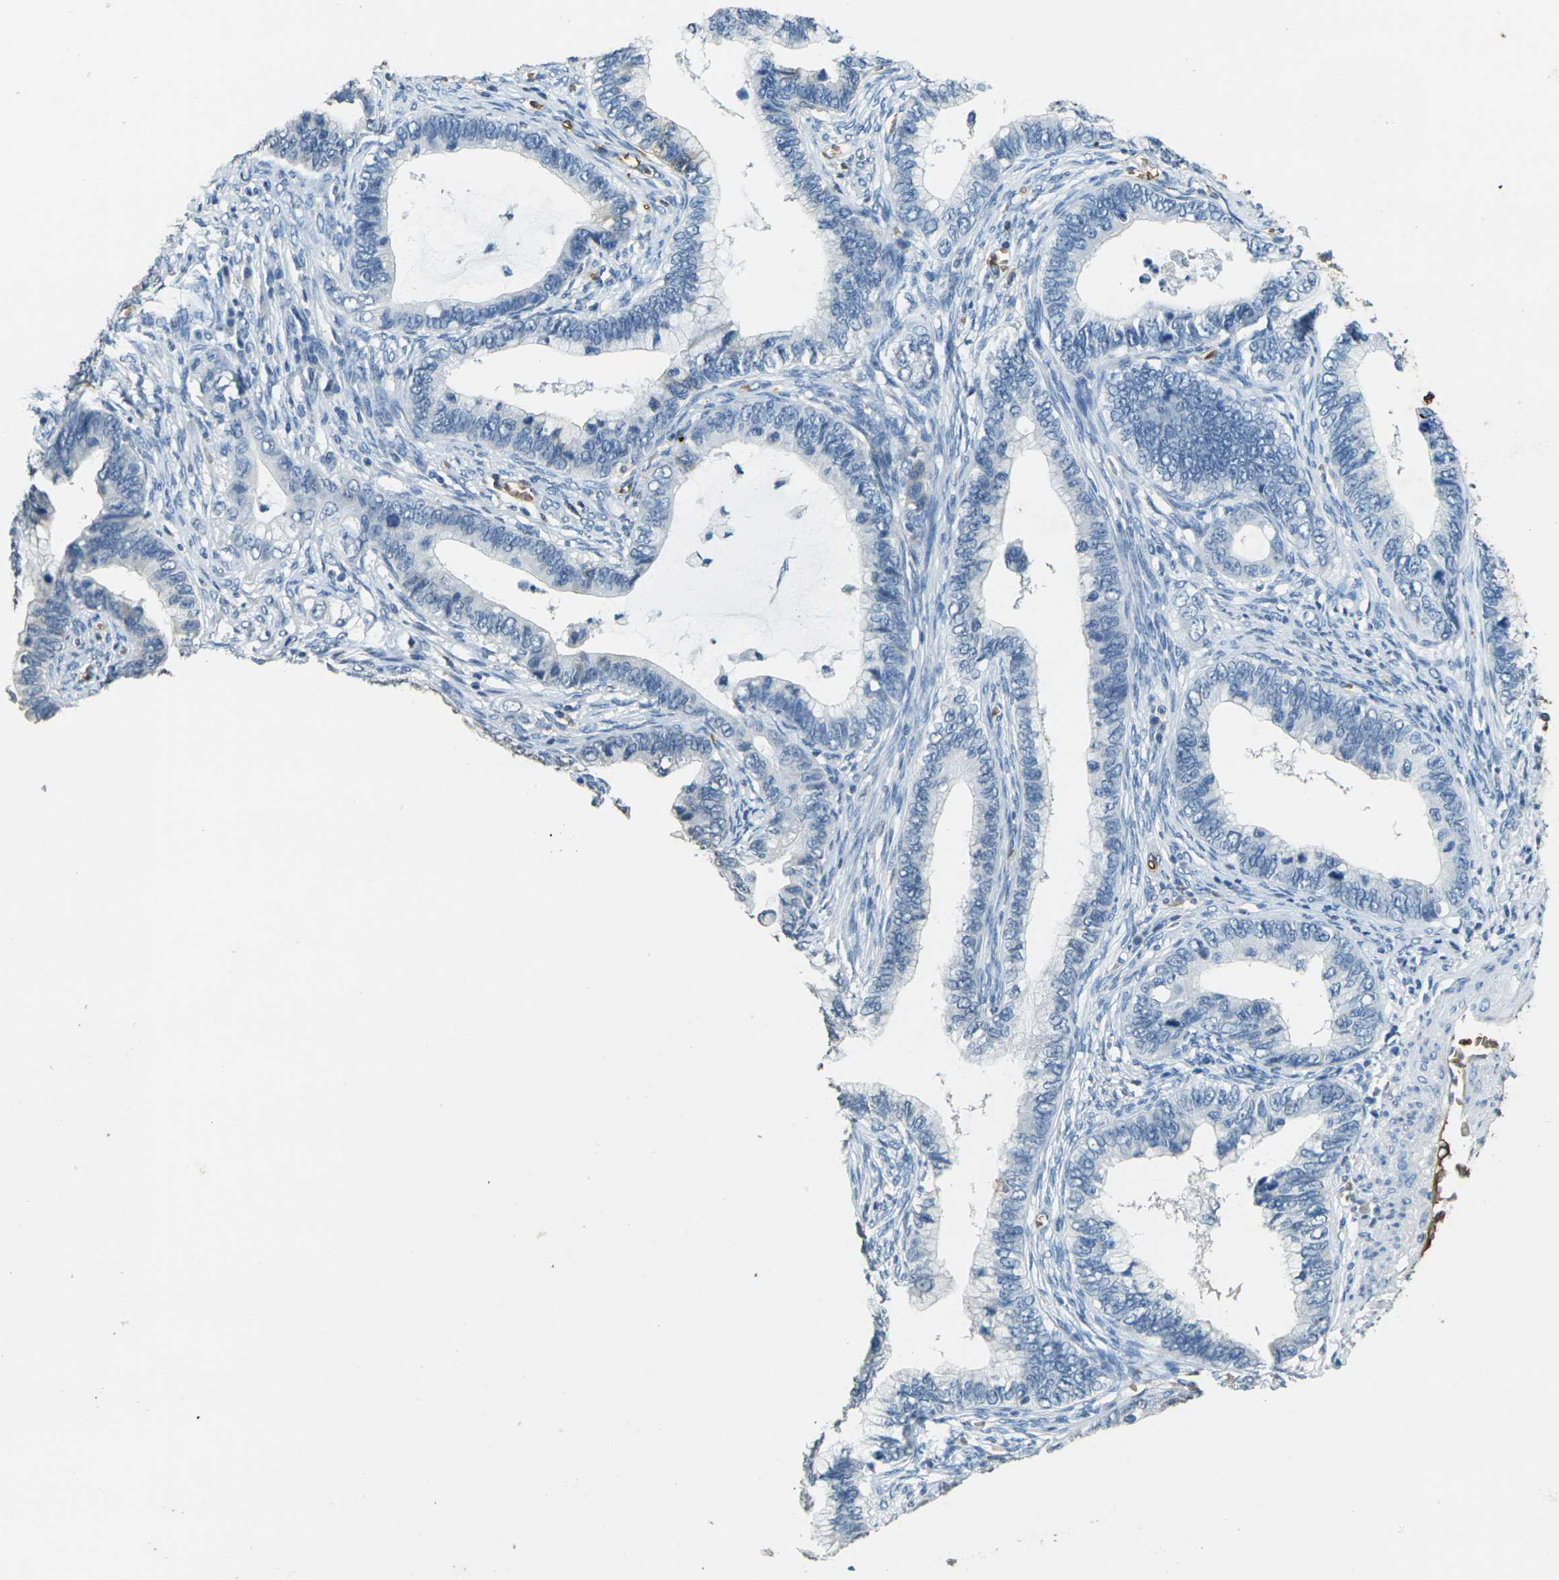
{"staining": {"intensity": "negative", "quantity": "none", "location": "none"}, "tissue": "cervical cancer", "cell_type": "Tumor cells", "image_type": "cancer", "snomed": [{"axis": "morphology", "description": "Adenocarcinoma, NOS"}, {"axis": "topography", "description": "Cervix"}], "caption": "An IHC histopathology image of adenocarcinoma (cervical) is shown. There is no staining in tumor cells of adenocarcinoma (cervical).", "gene": "HBB", "patient": {"sex": "female", "age": 44}}